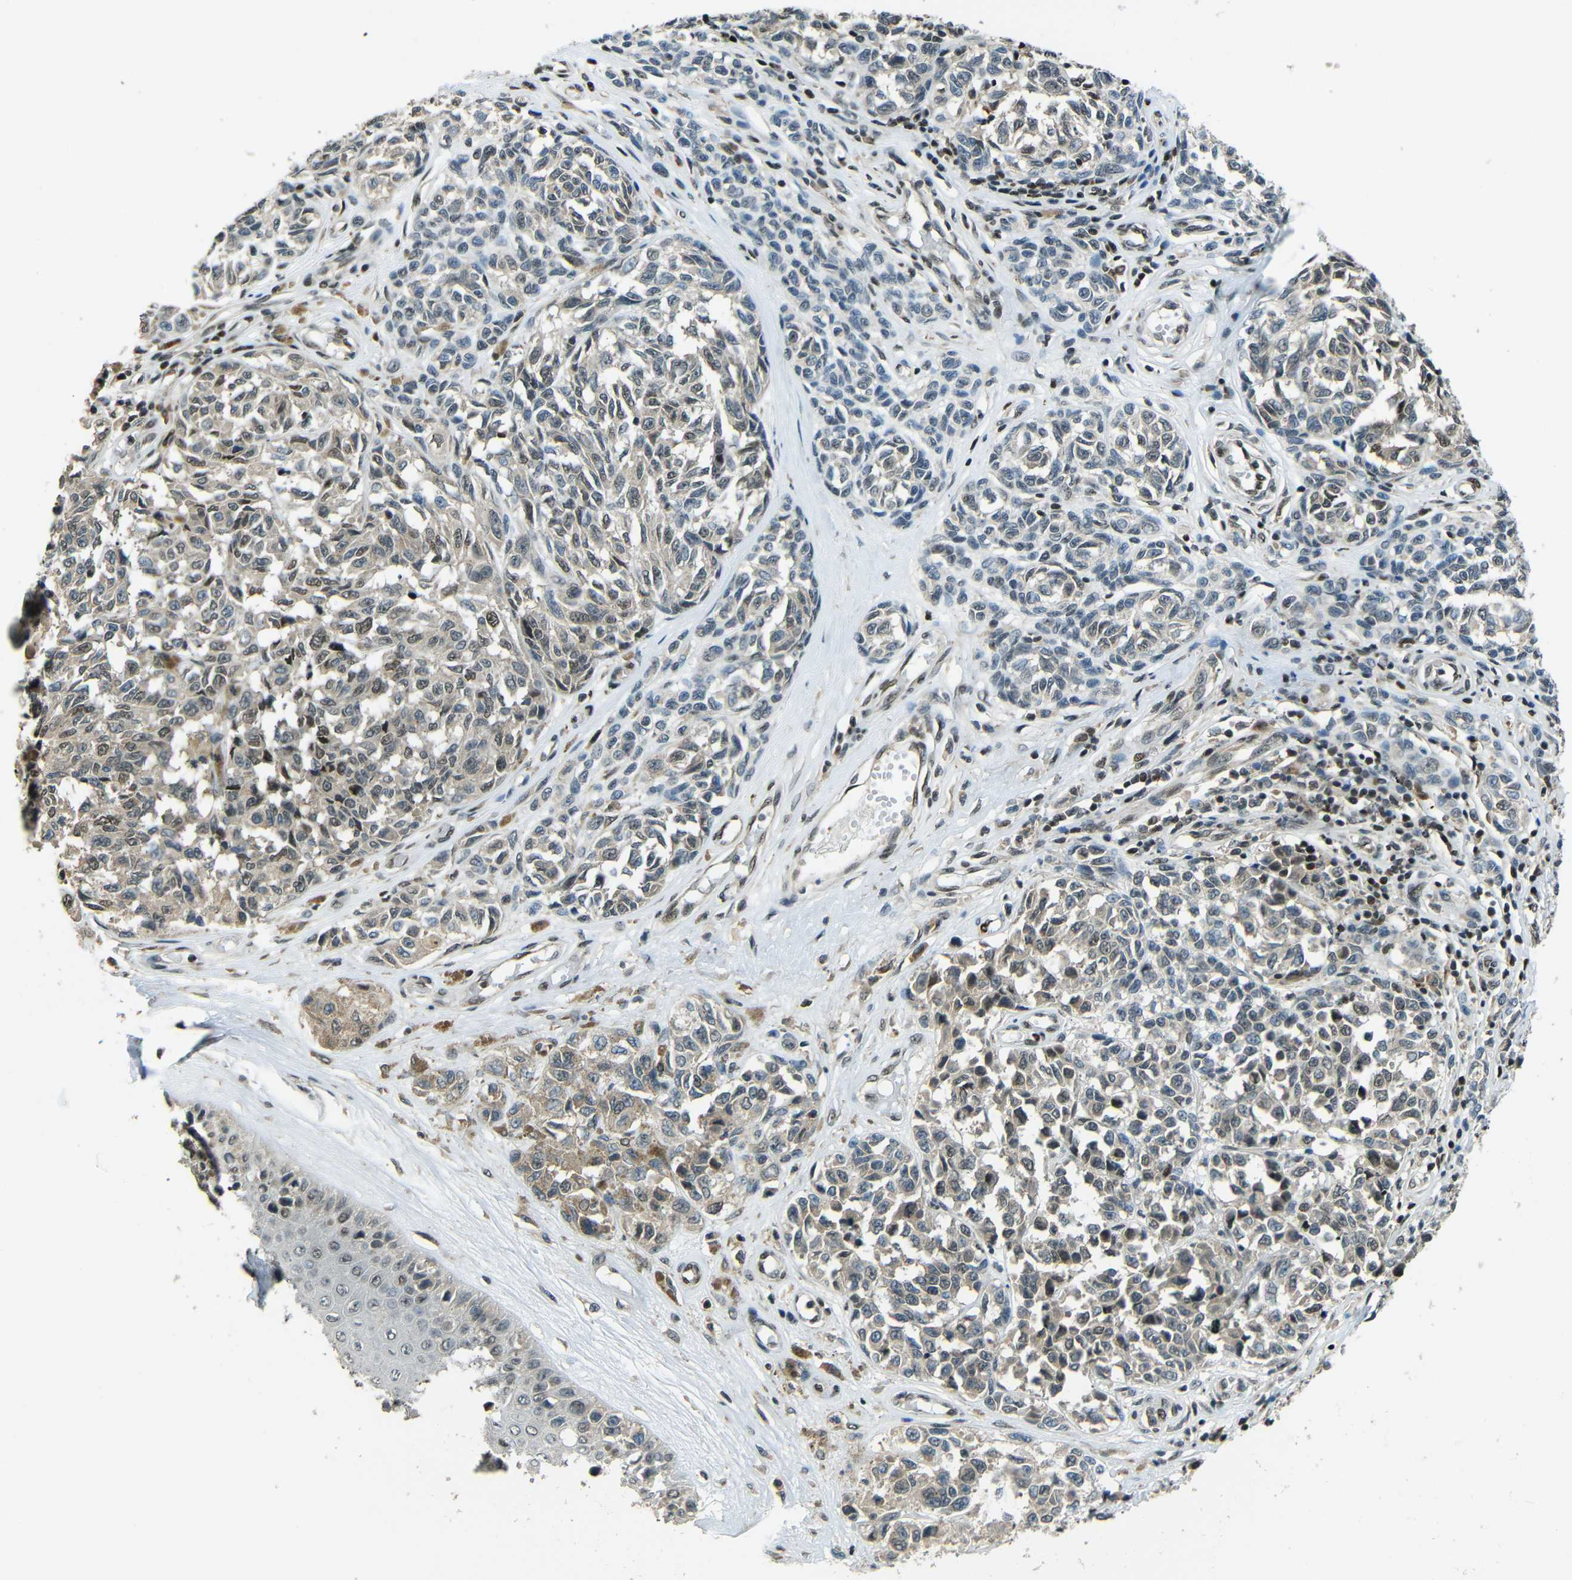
{"staining": {"intensity": "weak", "quantity": "25%-75%", "location": "cytoplasmic/membranous,nuclear"}, "tissue": "melanoma", "cell_type": "Tumor cells", "image_type": "cancer", "snomed": [{"axis": "morphology", "description": "Malignant melanoma, NOS"}, {"axis": "topography", "description": "Skin"}], "caption": "The histopathology image displays a brown stain indicating the presence of a protein in the cytoplasmic/membranous and nuclear of tumor cells in malignant melanoma.", "gene": "PSIP1", "patient": {"sex": "female", "age": 64}}